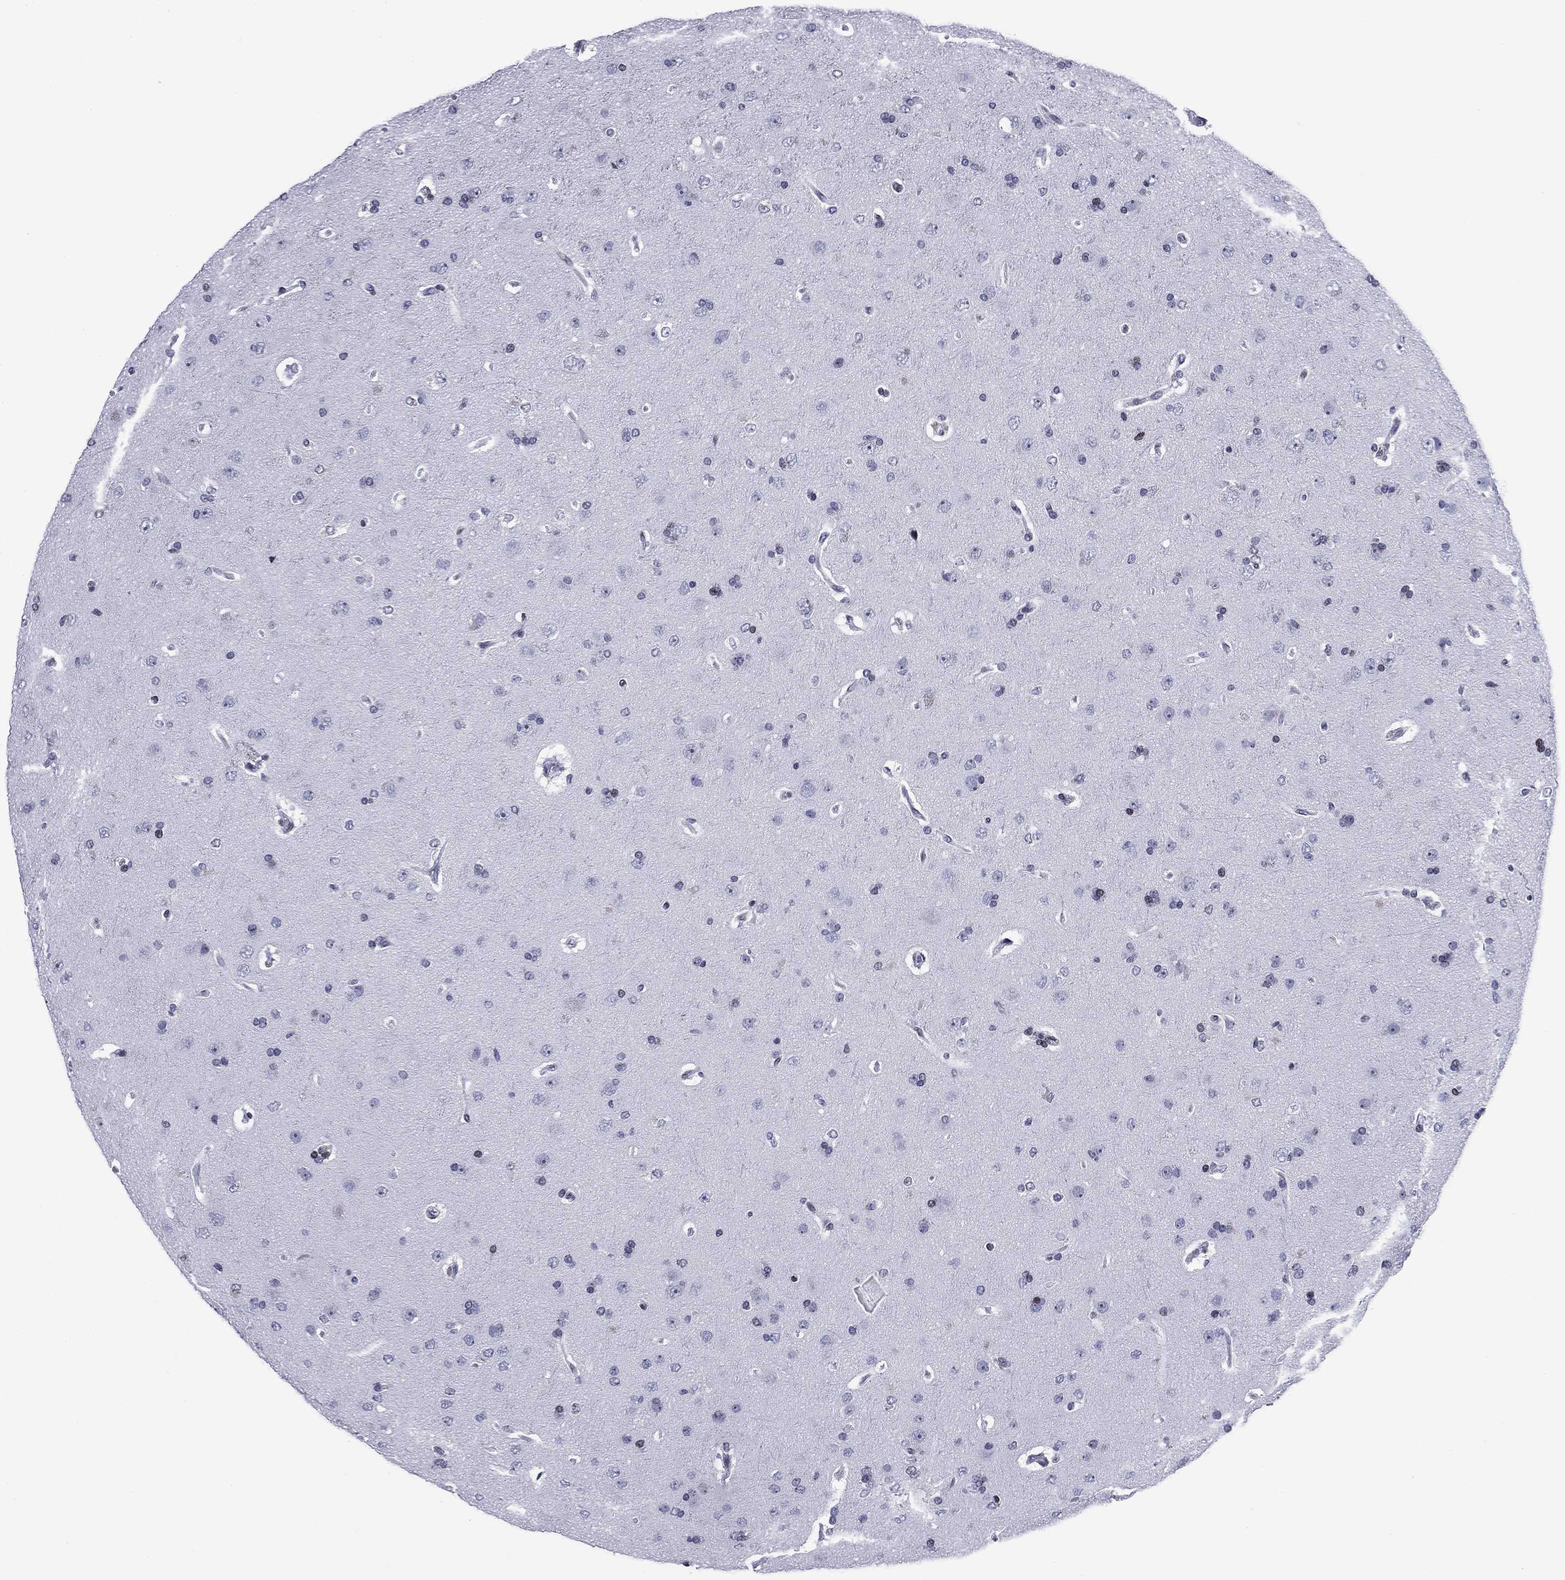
{"staining": {"intensity": "negative", "quantity": "none", "location": "none"}, "tissue": "glioma", "cell_type": "Tumor cells", "image_type": "cancer", "snomed": [{"axis": "morphology", "description": "Glioma, malignant, NOS"}, {"axis": "topography", "description": "Cerebral cortex"}], "caption": "Image shows no significant protein positivity in tumor cells of glioma.", "gene": "CCDC144A", "patient": {"sex": "male", "age": 58}}